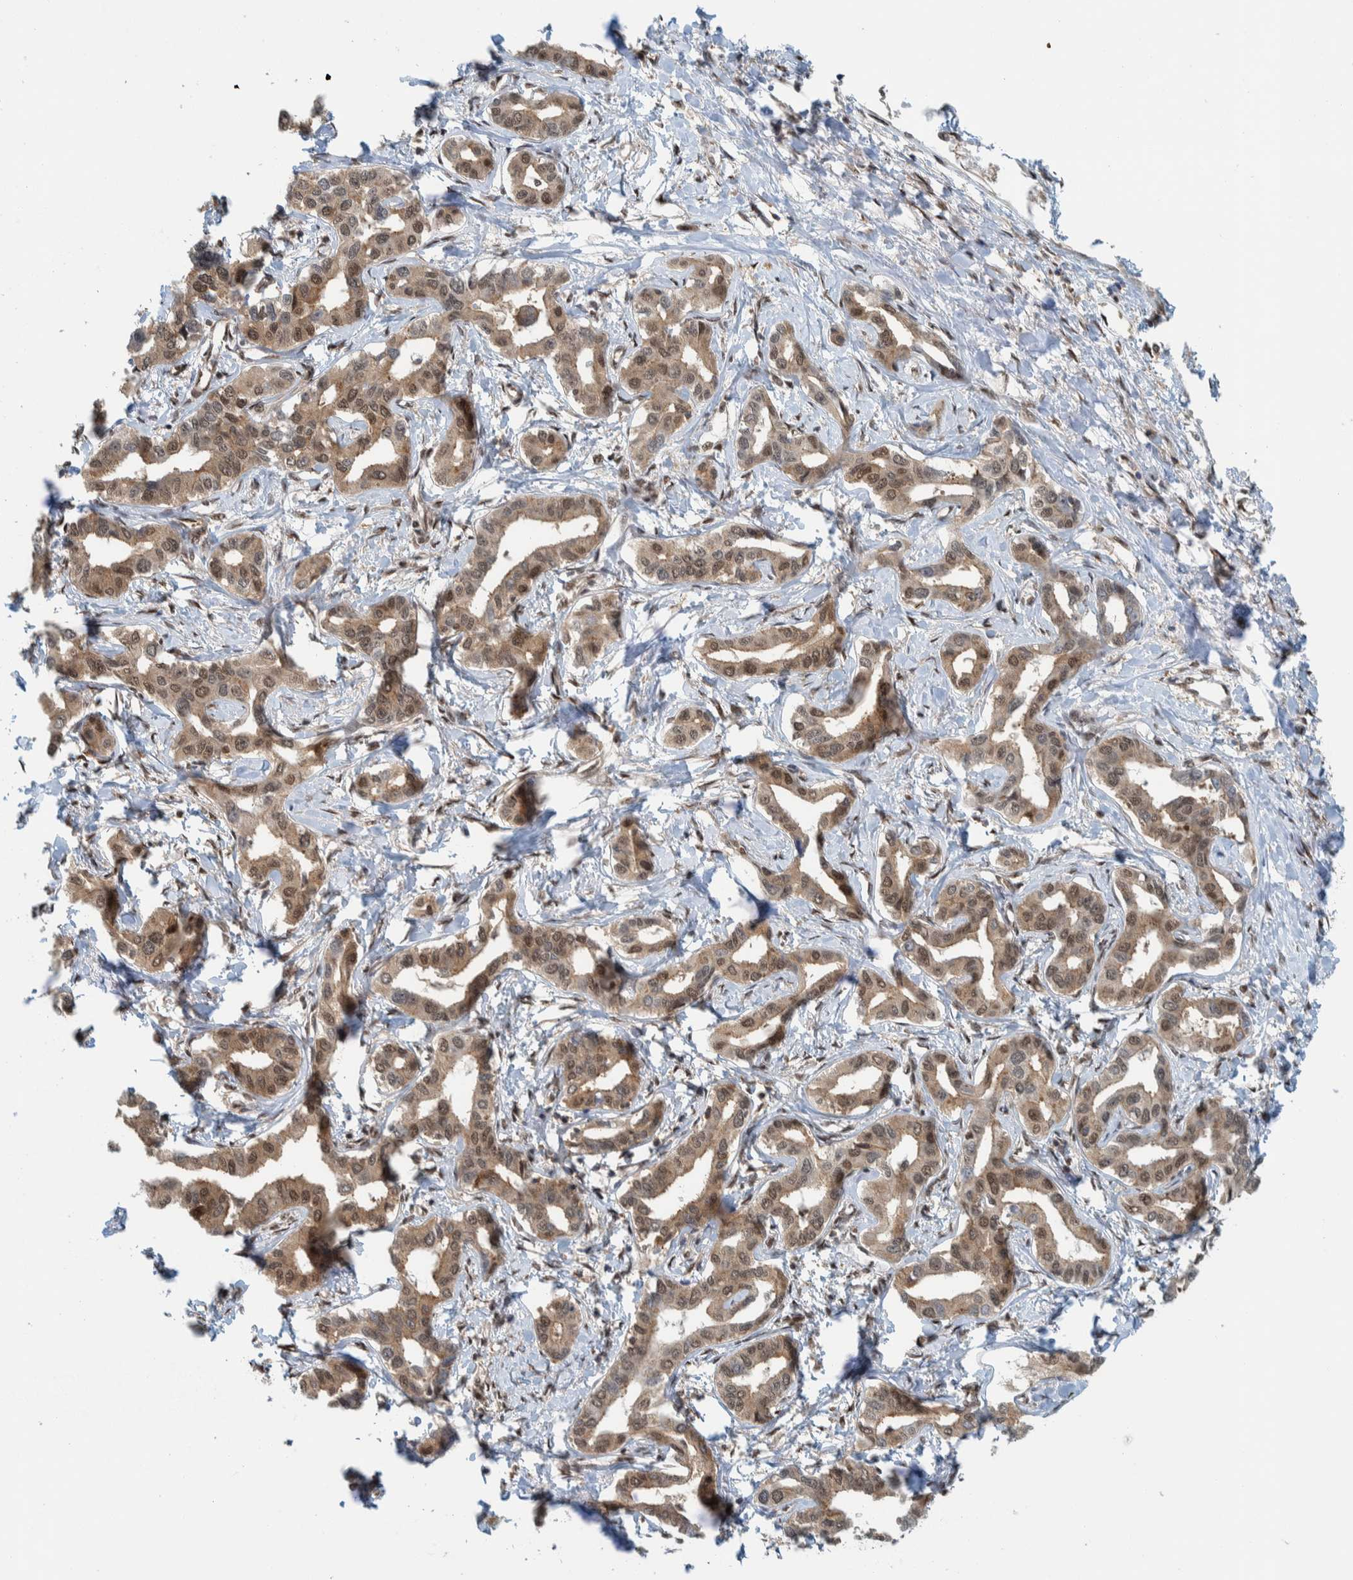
{"staining": {"intensity": "weak", "quantity": ">75%", "location": "cytoplasmic/membranous"}, "tissue": "liver cancer", "cell_type": "Tumor cells", "image_type": "cancer", "snomed": [{"axis": "morphology", "description": "Cholangiocarcinoma"}, {"axis": "topography", "description": "Liver"}], "caption": "This micrograph shows immunohistochemistry staining of liver cholangiocarcinoma, with low weak cytoplasmic/membranous positivity in about >75% of tumor cells.", "gene": "COPS3", "patient": {"sex": "male", "age": 59}}